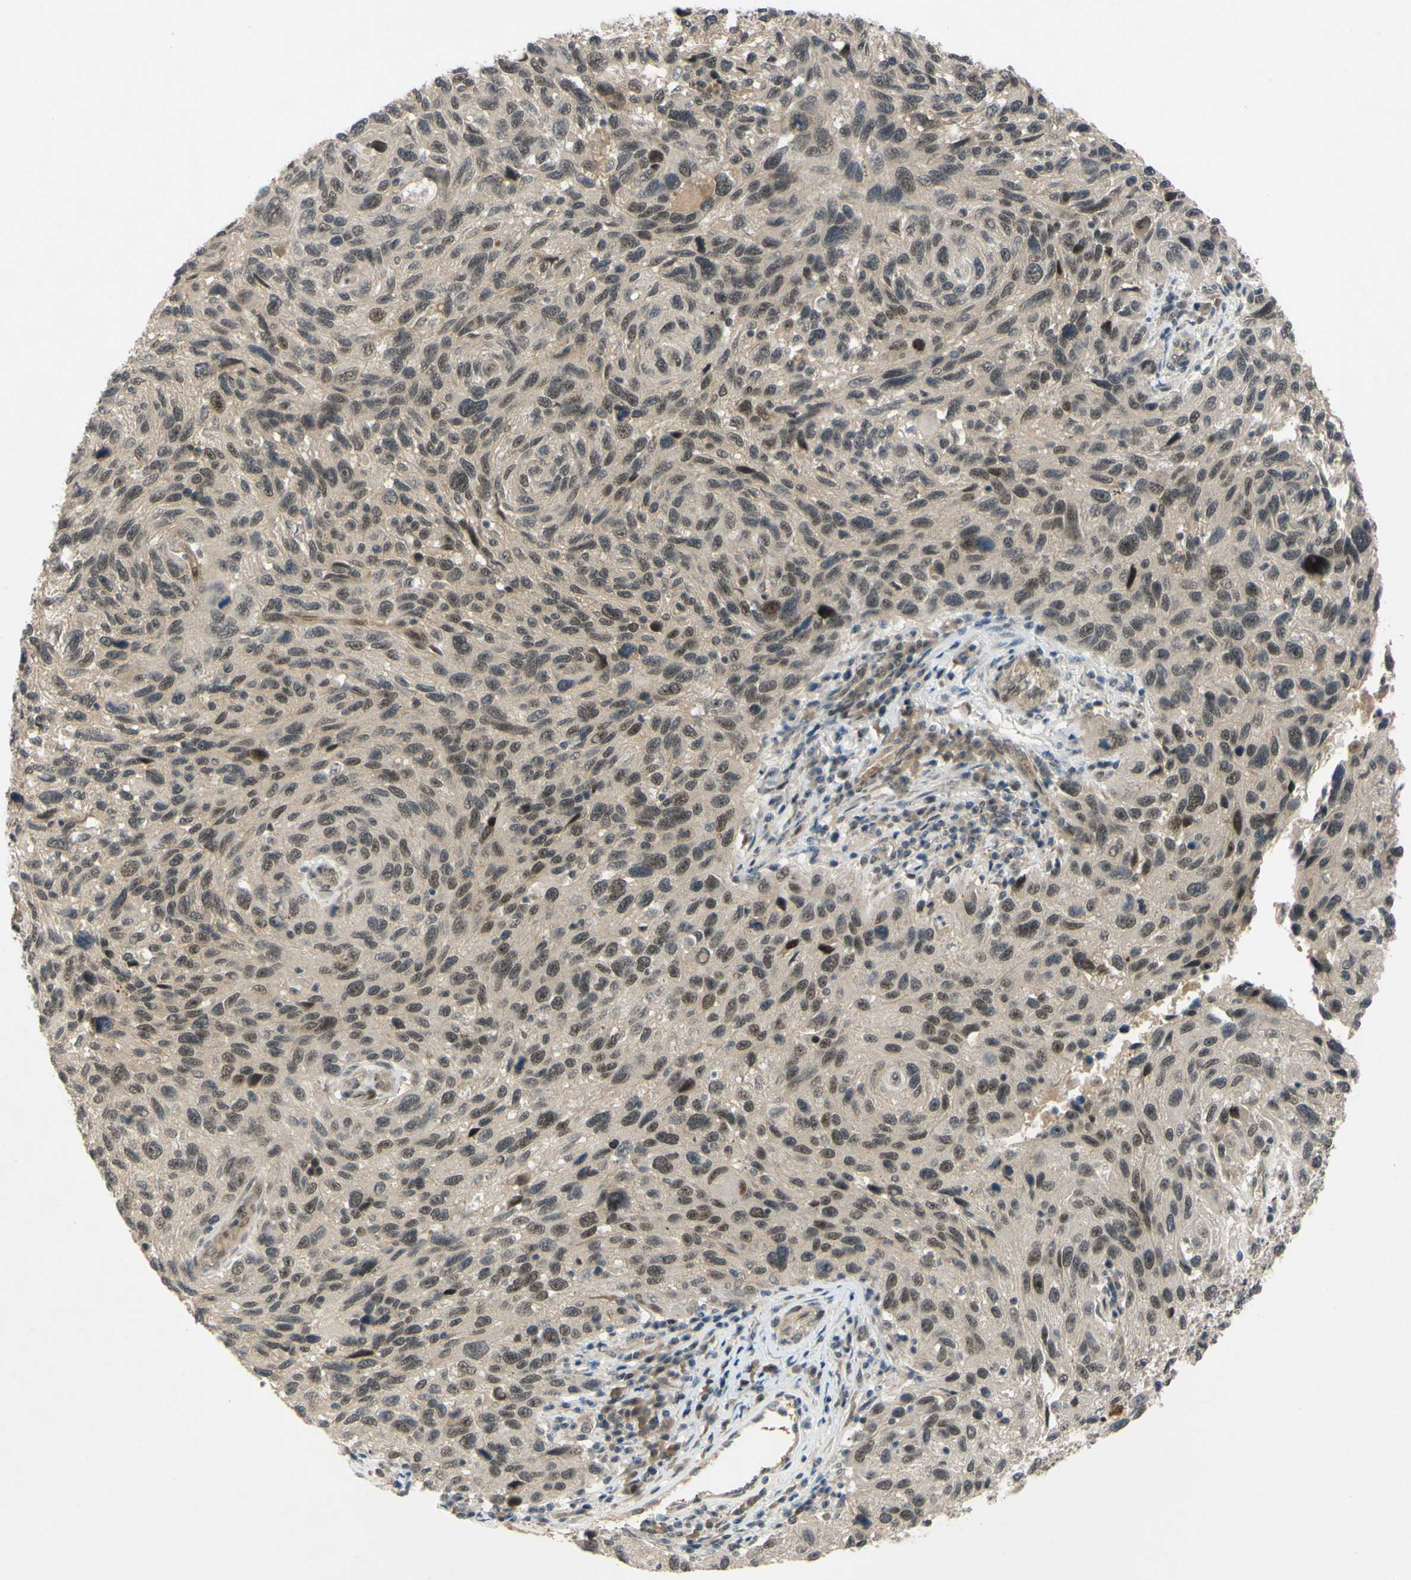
{"staining": {"intensity": "weak", "quantity": ">75%", "location": "cytoplasmic/membranous"}, "tissue": "melanoma", "cell_type": "Tumor cells", "image_type": "cancer", "snomed": [{"axis": "morphology", "description": "Malignant melanoma, NOS"}, {"axis": "topography", "description": "Skin"}], "caption": "Malignant melanoma tissue displays weak cytoplasmic/membranous expression in approximately >75% of tumor cells (Stains: DAB in brown, nuclei in blue, Microscopy: brightfield microscopy at high magnification).", "gene": "ALK", "patient": {"sex": "male", "age": 53}}